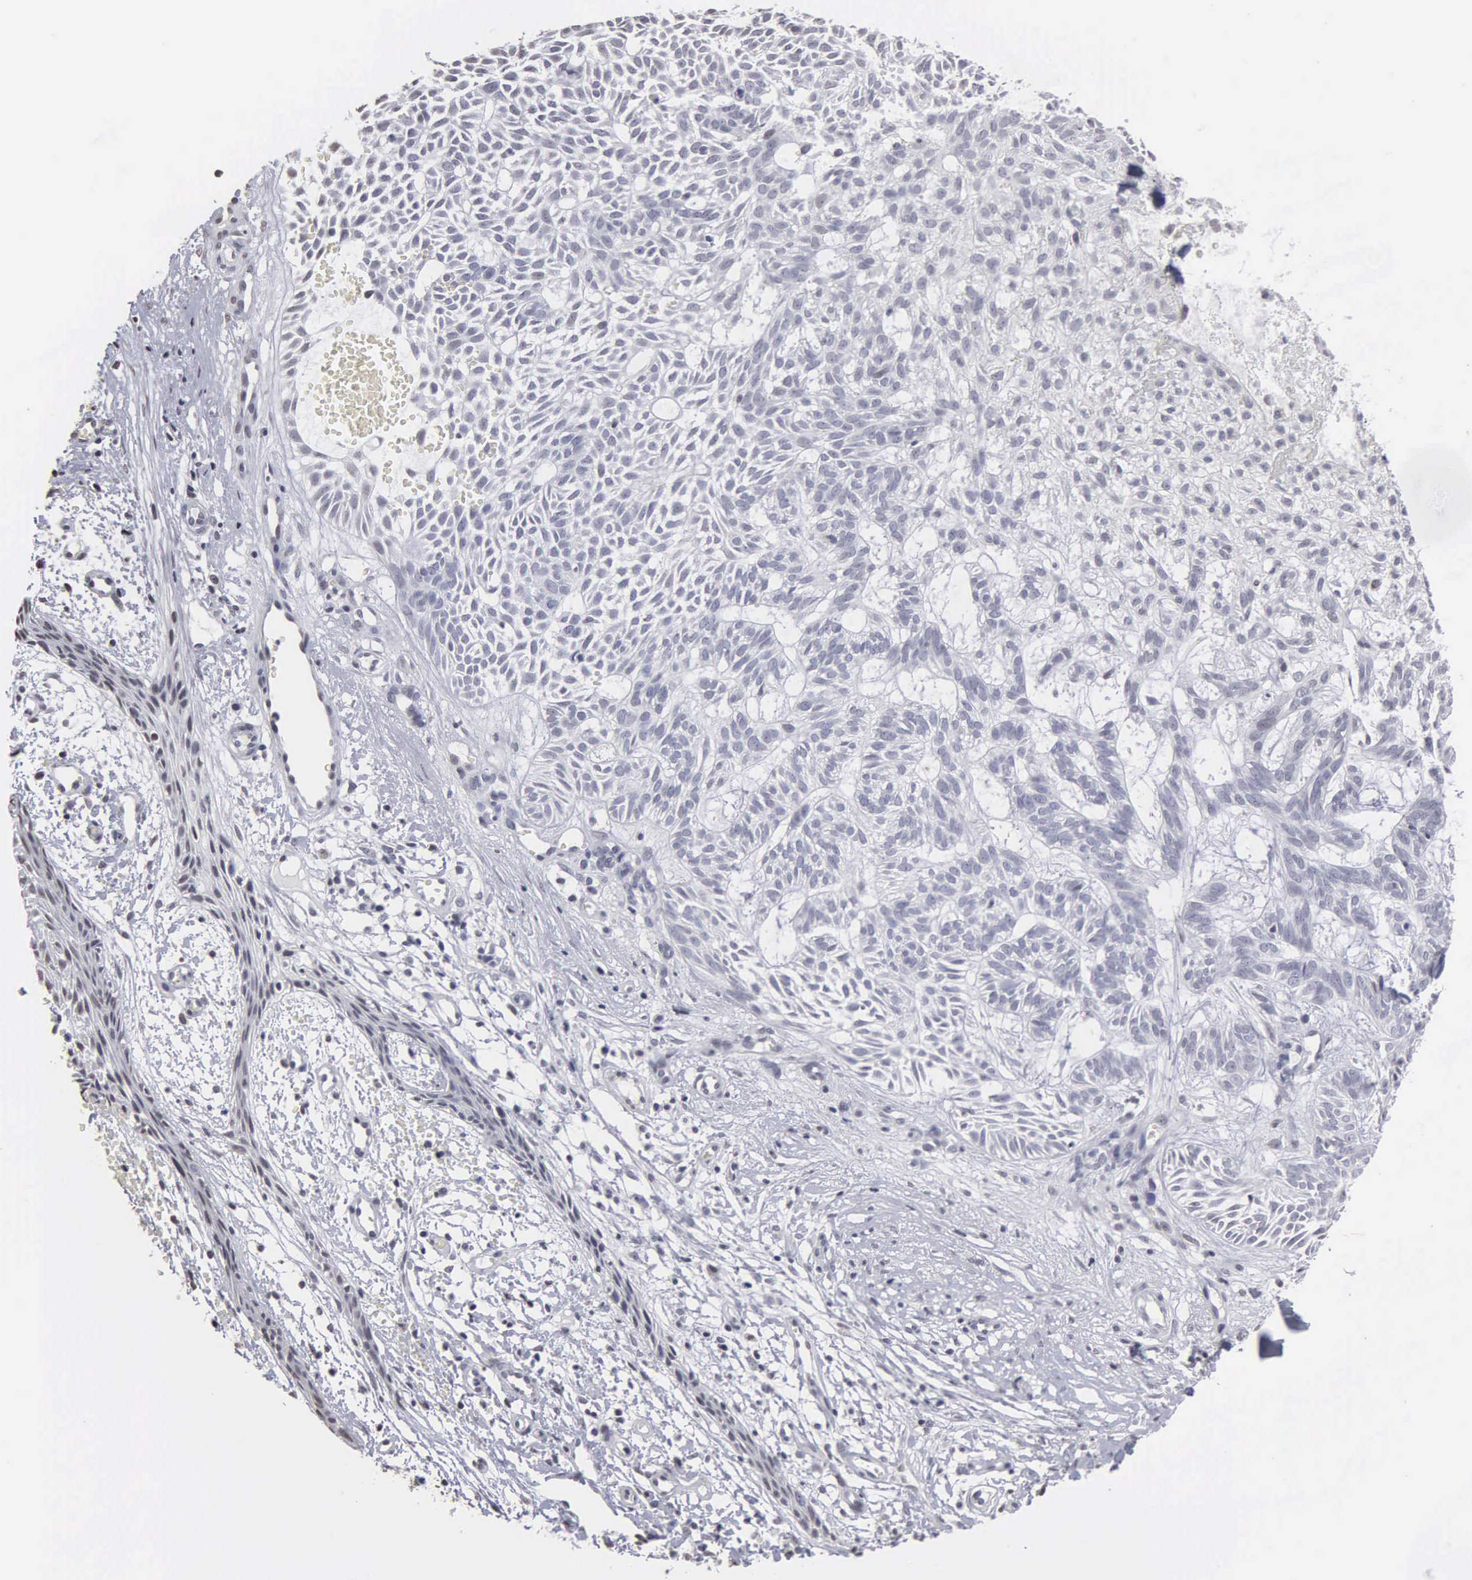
{"staining": {"intensity": "negative", "quantity": "none", "location": "none"}, "tissue": "skin cancer", "cell_type": "Tumor cells", "image_type": "cancer", "snomed": [{"axis": "morphology", "description": "Basal cell carcinoma"}, {"axis": "topography", "description": "Skin"}], "caption": "Histopathology image shows no protein expression in tumor cells of basal cell carcinoma (skin) tissue.", "gene": "UPB1", "patient": {"sex": "male", "age": 75}}